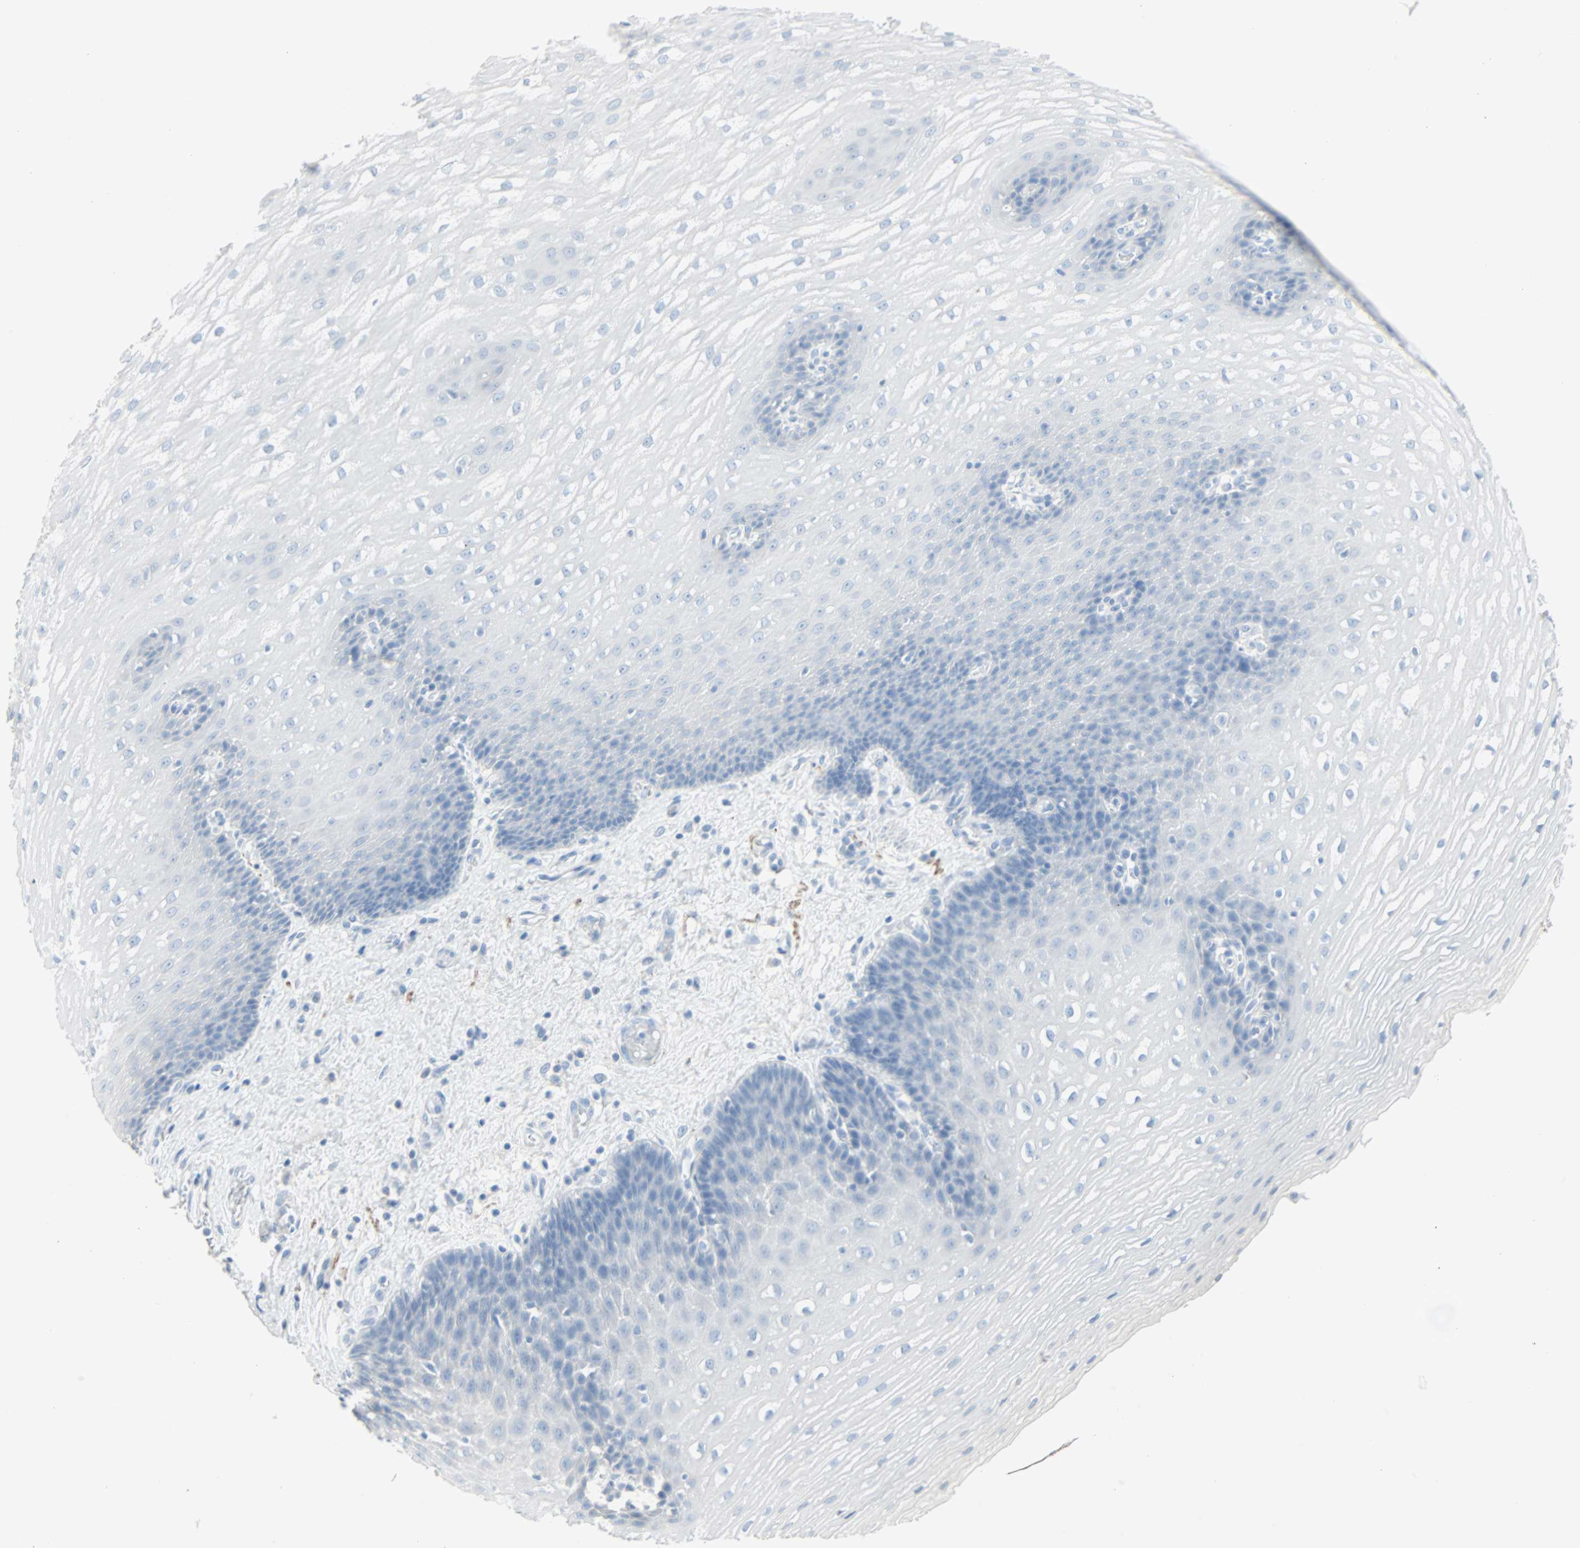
{"staining": {"intensity": "negative", "quantity": "none", "location": "none"}, "tissue": "esophagus", "cell_type": "Squamous epithelial cells", "image_type": "normal", "snomed": [{"axis": "morphology", "description": "Normal tissue, NOS"}, {"axis": "topography", "description": "Esophagus"}], "caption": "IHC of unremarkable esophagus demonstrates no staining in squamous epithelial cells. (DAB (3,3'-diaminobenzidine) immunohistochemistry (IHC) with hematoxylin counter stain).", "gene": "STX1A", "patient": {"sex": "male", "age": 48}}